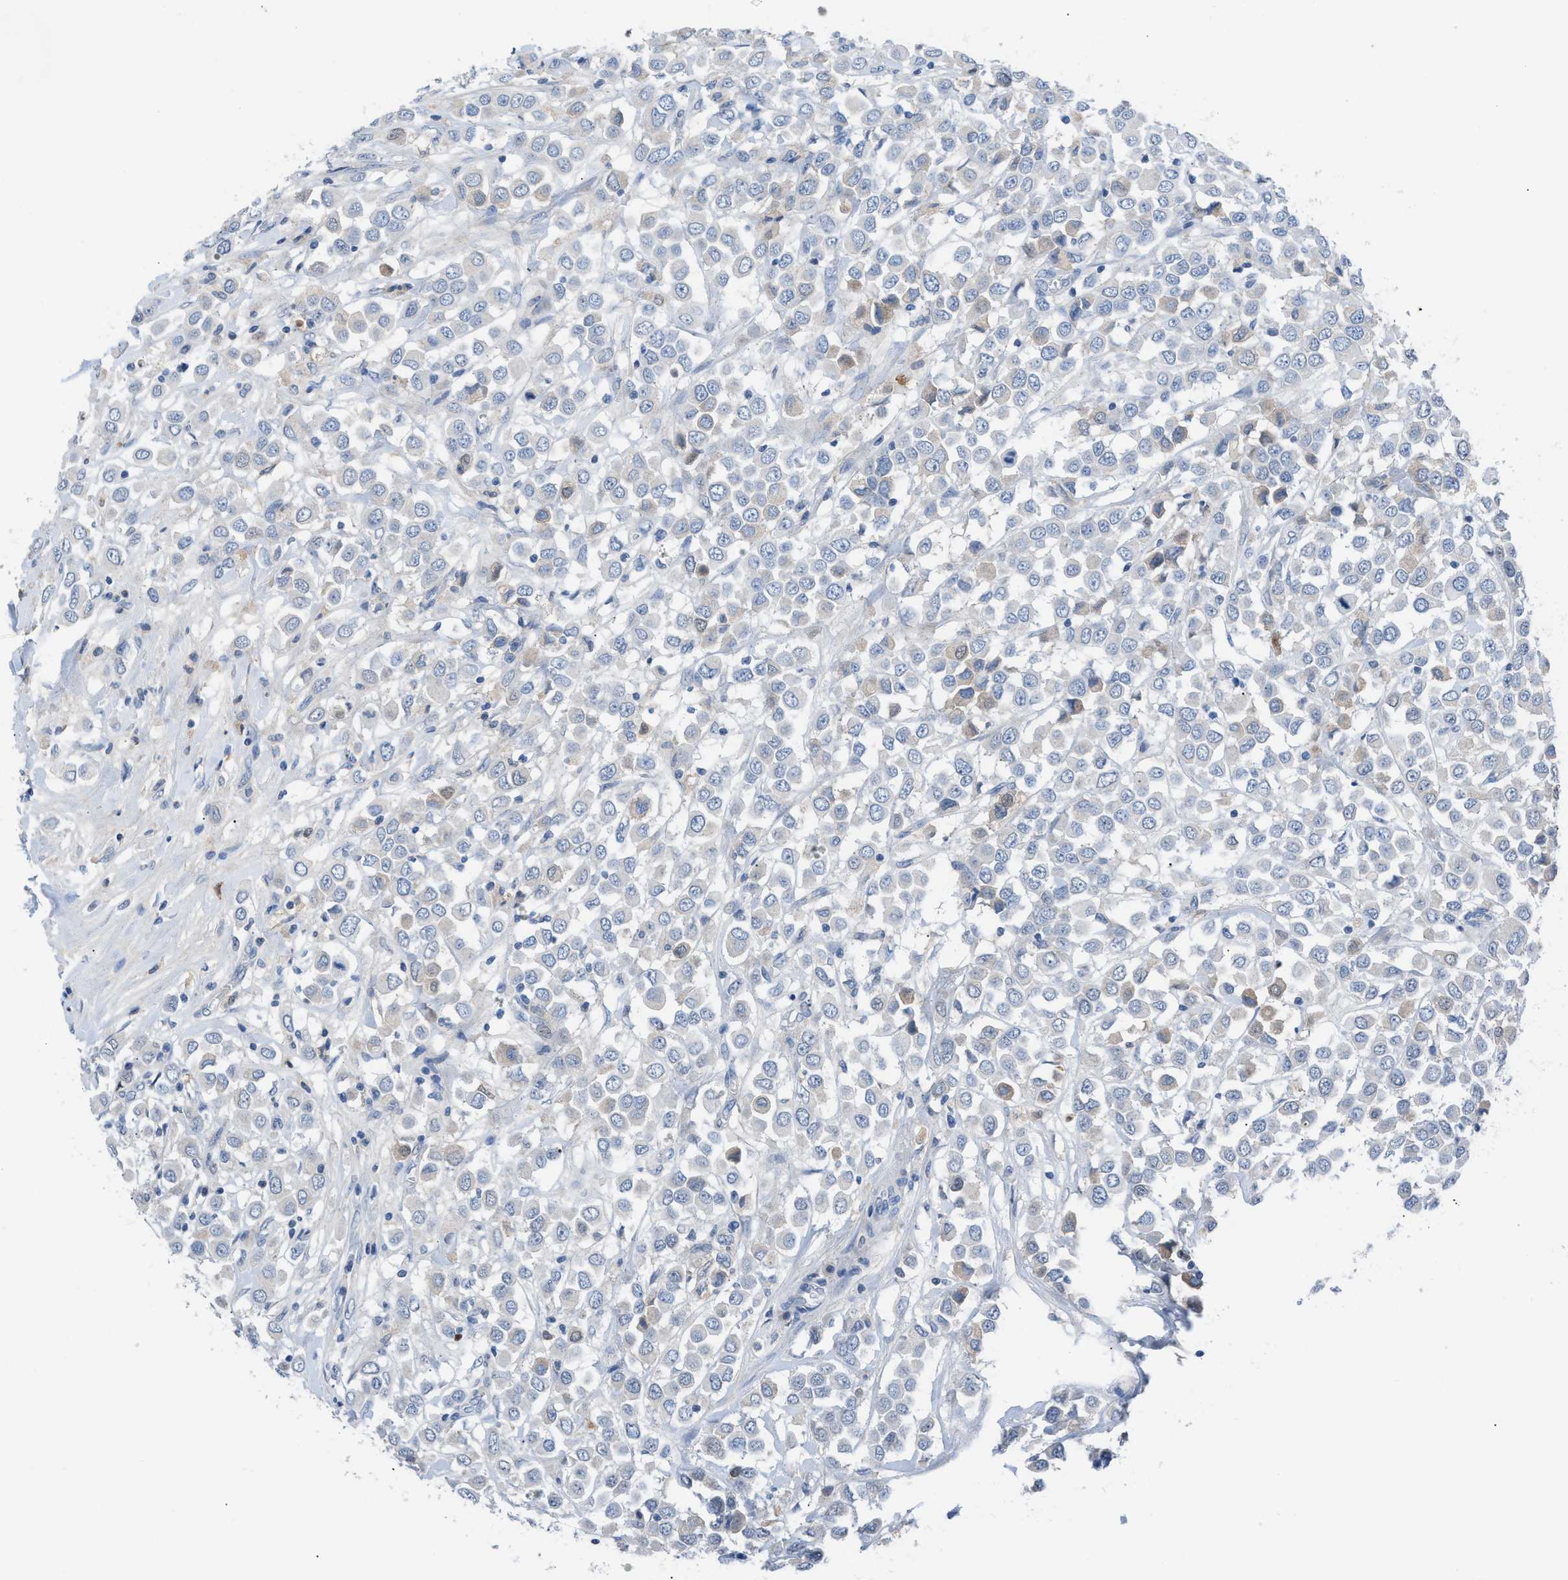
{"staining": {"intensity": "weak", "quantity": "<25%", "location": "cytoplasmic/membranous"}, "tissue": "breast cancer", "cell_type": "Tumor cells", "image_type": "cancer", "snomed": [{"axis": "morphology", "description": "Duct carcinoma"}, {"axis": "topography", "description": "Breast"}], "caption": "IHC of human breast cancer shows no positivity in tumor cells.", "gene": "HPX", "patient": {"sex": "female", "age": 61}}